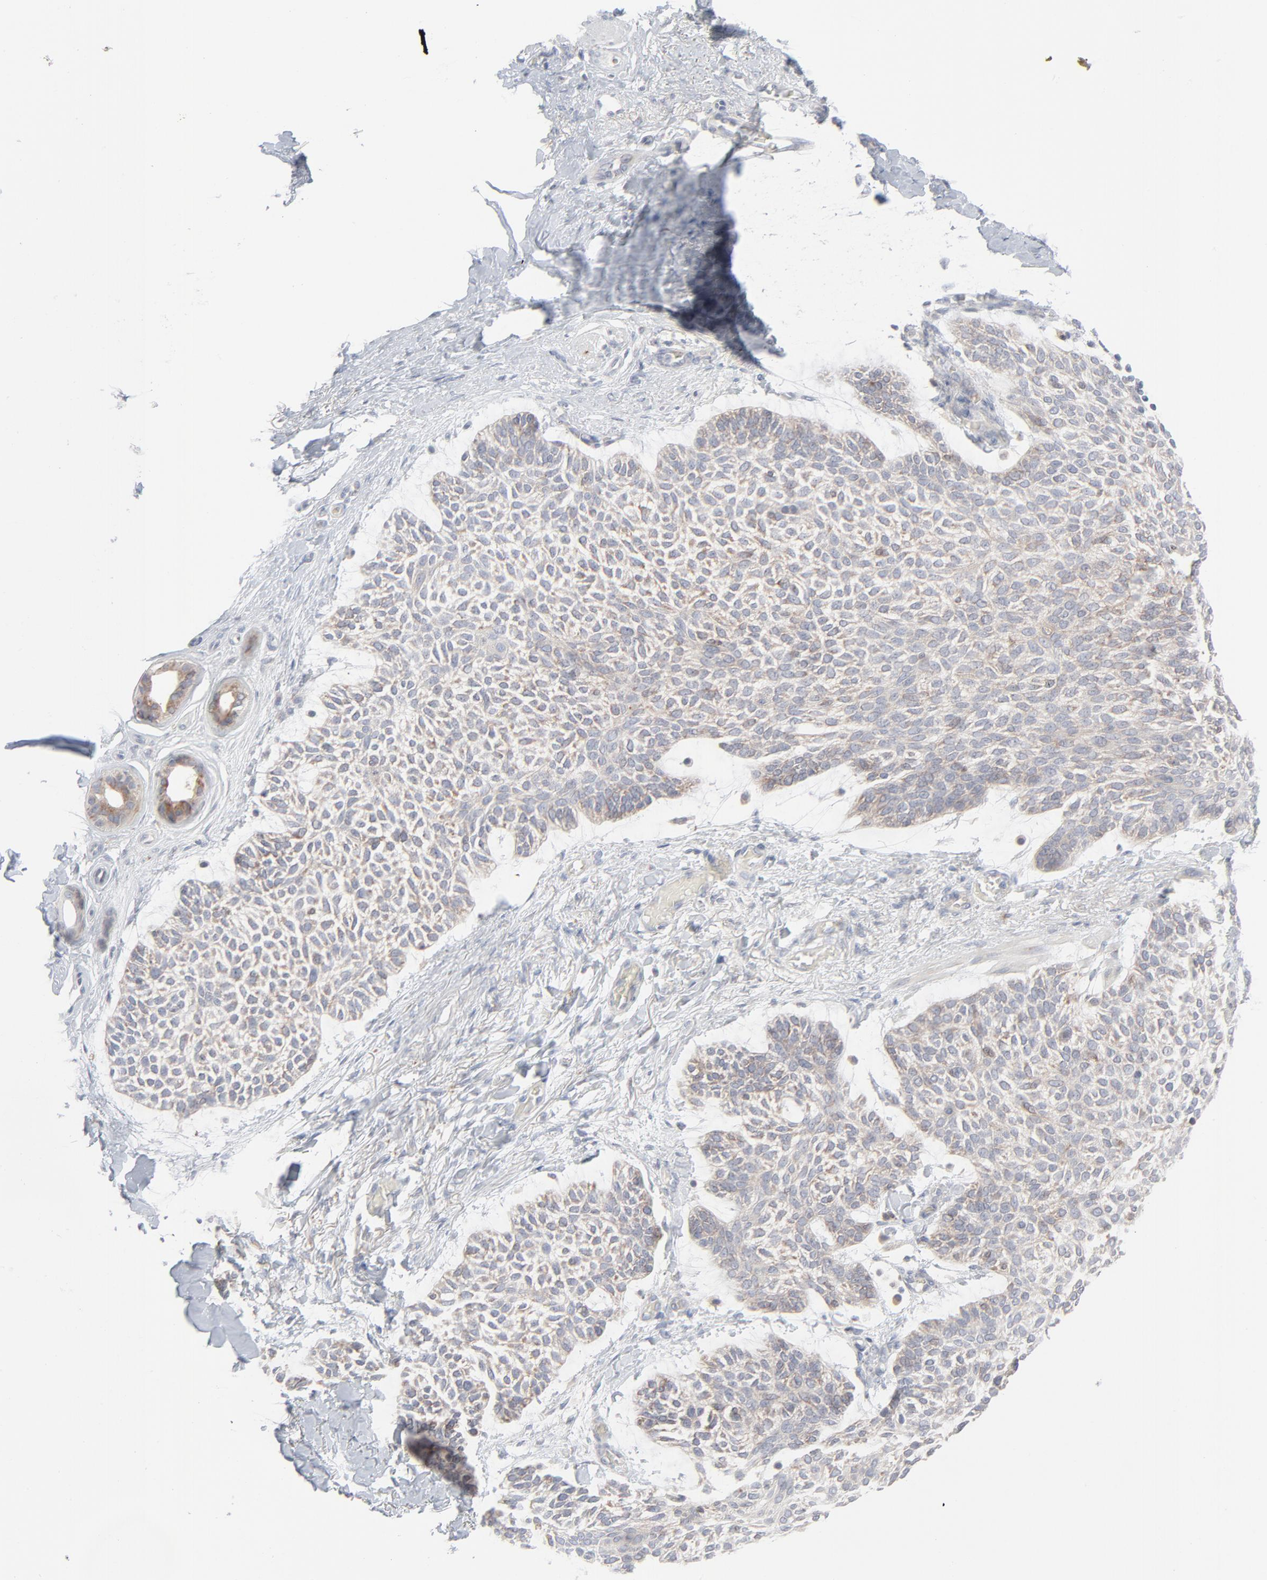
{"staining": {"intensity": "weak", "quantity": ">75%", "location": "cytoplasmic/membranous"}, "tissue": "skin cancer", "cell_type": "Tumor cells", "image_type": "cancer", "snomed": [{"axis": "morphology", "description": "Normal tissue, NOS"}, {"axis": "morphology", "description": "Basal cell carcinoma"}, {"axis": "topography", "description": "Skin"}], "caption": "About >75% of tumor cells in human basal cell carcinoma (skin) reveal weak cytoplasmic/membranous protein staining as visualized by brown immunohistochemical staining.", "gene": "KDSR", "patient": {"sex": "female", "age": 70}}